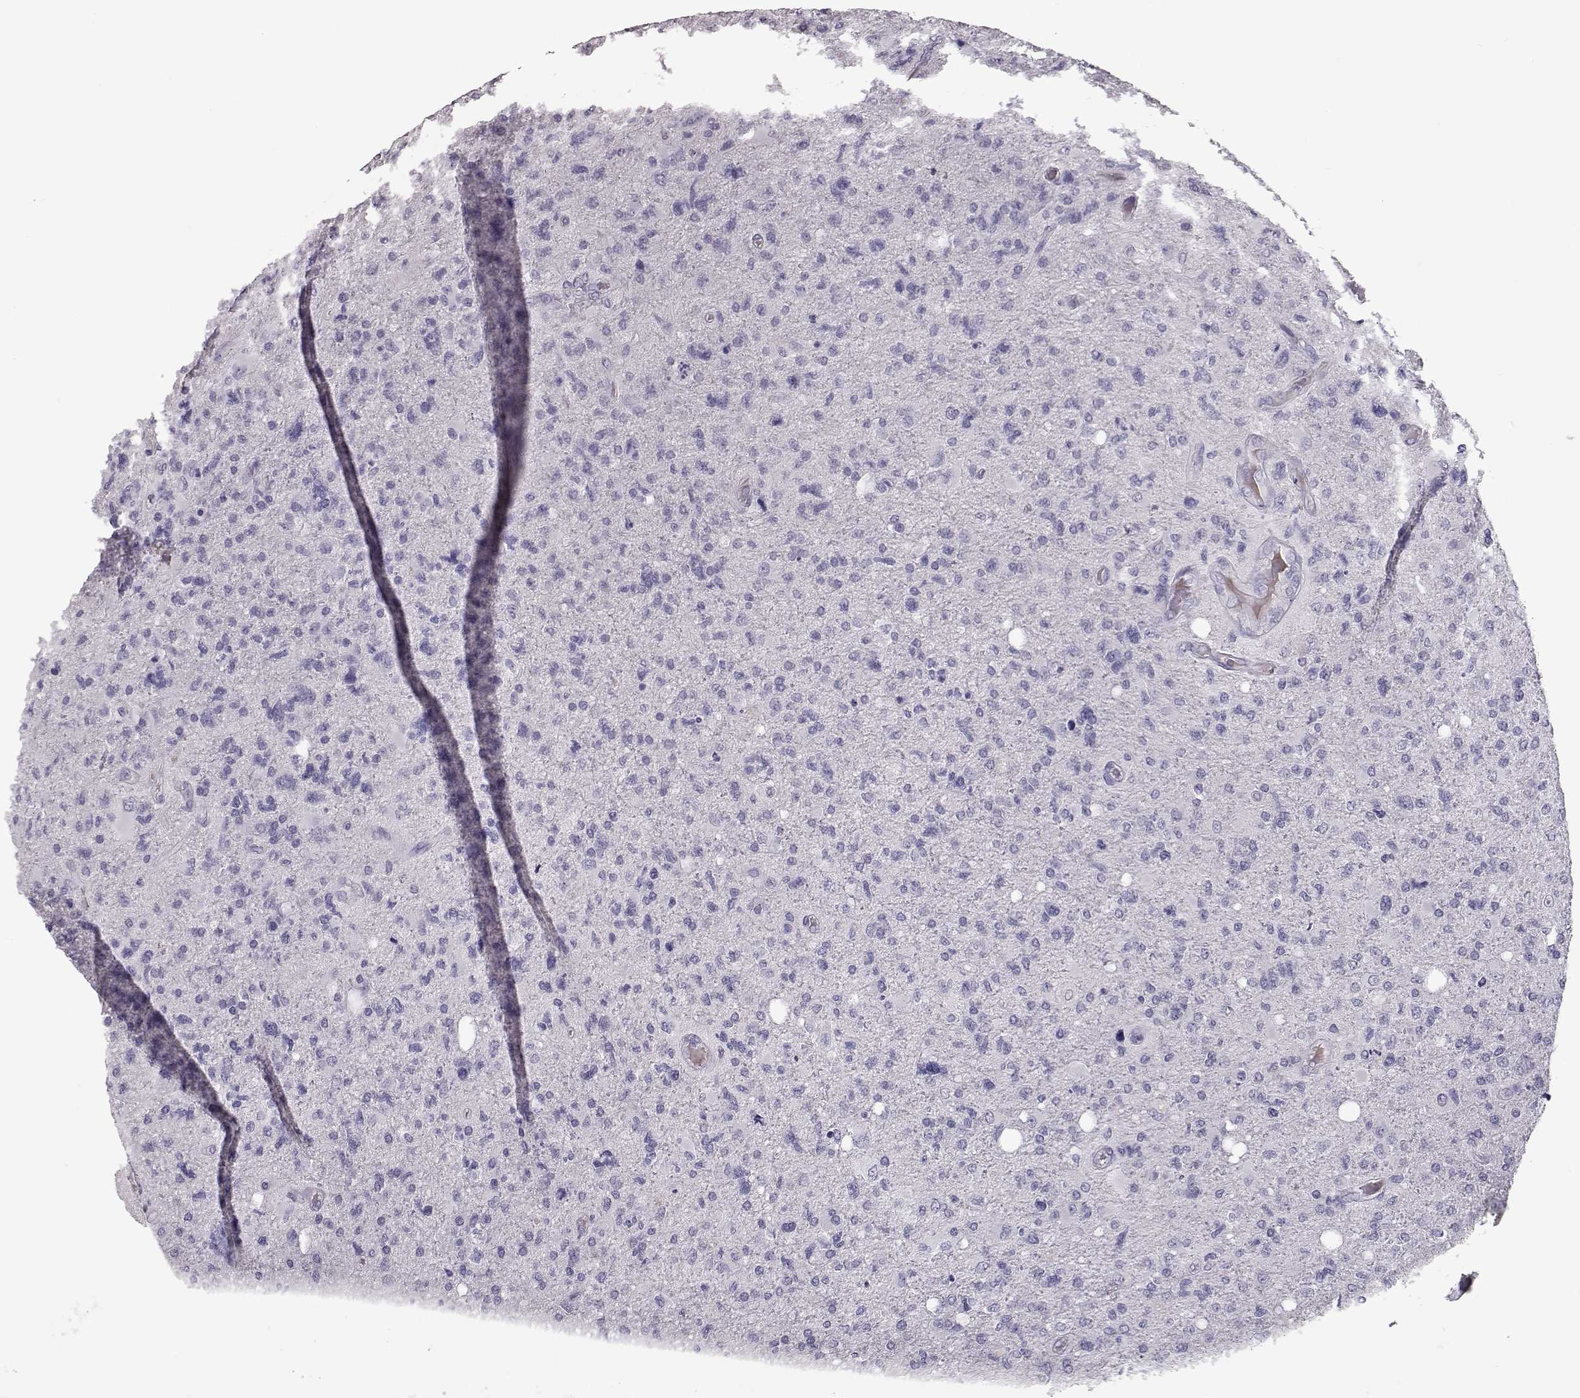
{"staining": {"intensity": "negative", "quantity": "none", "location": "none"}, "tissue": "glioma", "cell_type": "Tumor cells", "image_type": "cancer", "snomed": [{"axis": "morphology", "description": "Glioma, malignant, High grade"}, {"axis": "topography", "description": "Cerebral cortex"}], "caption": "This is an IHC histopathology image of human glioma. There is no expression in tumor cells.", "gene": "CCL19", "patient": {"sex": "male", "age": 70}}